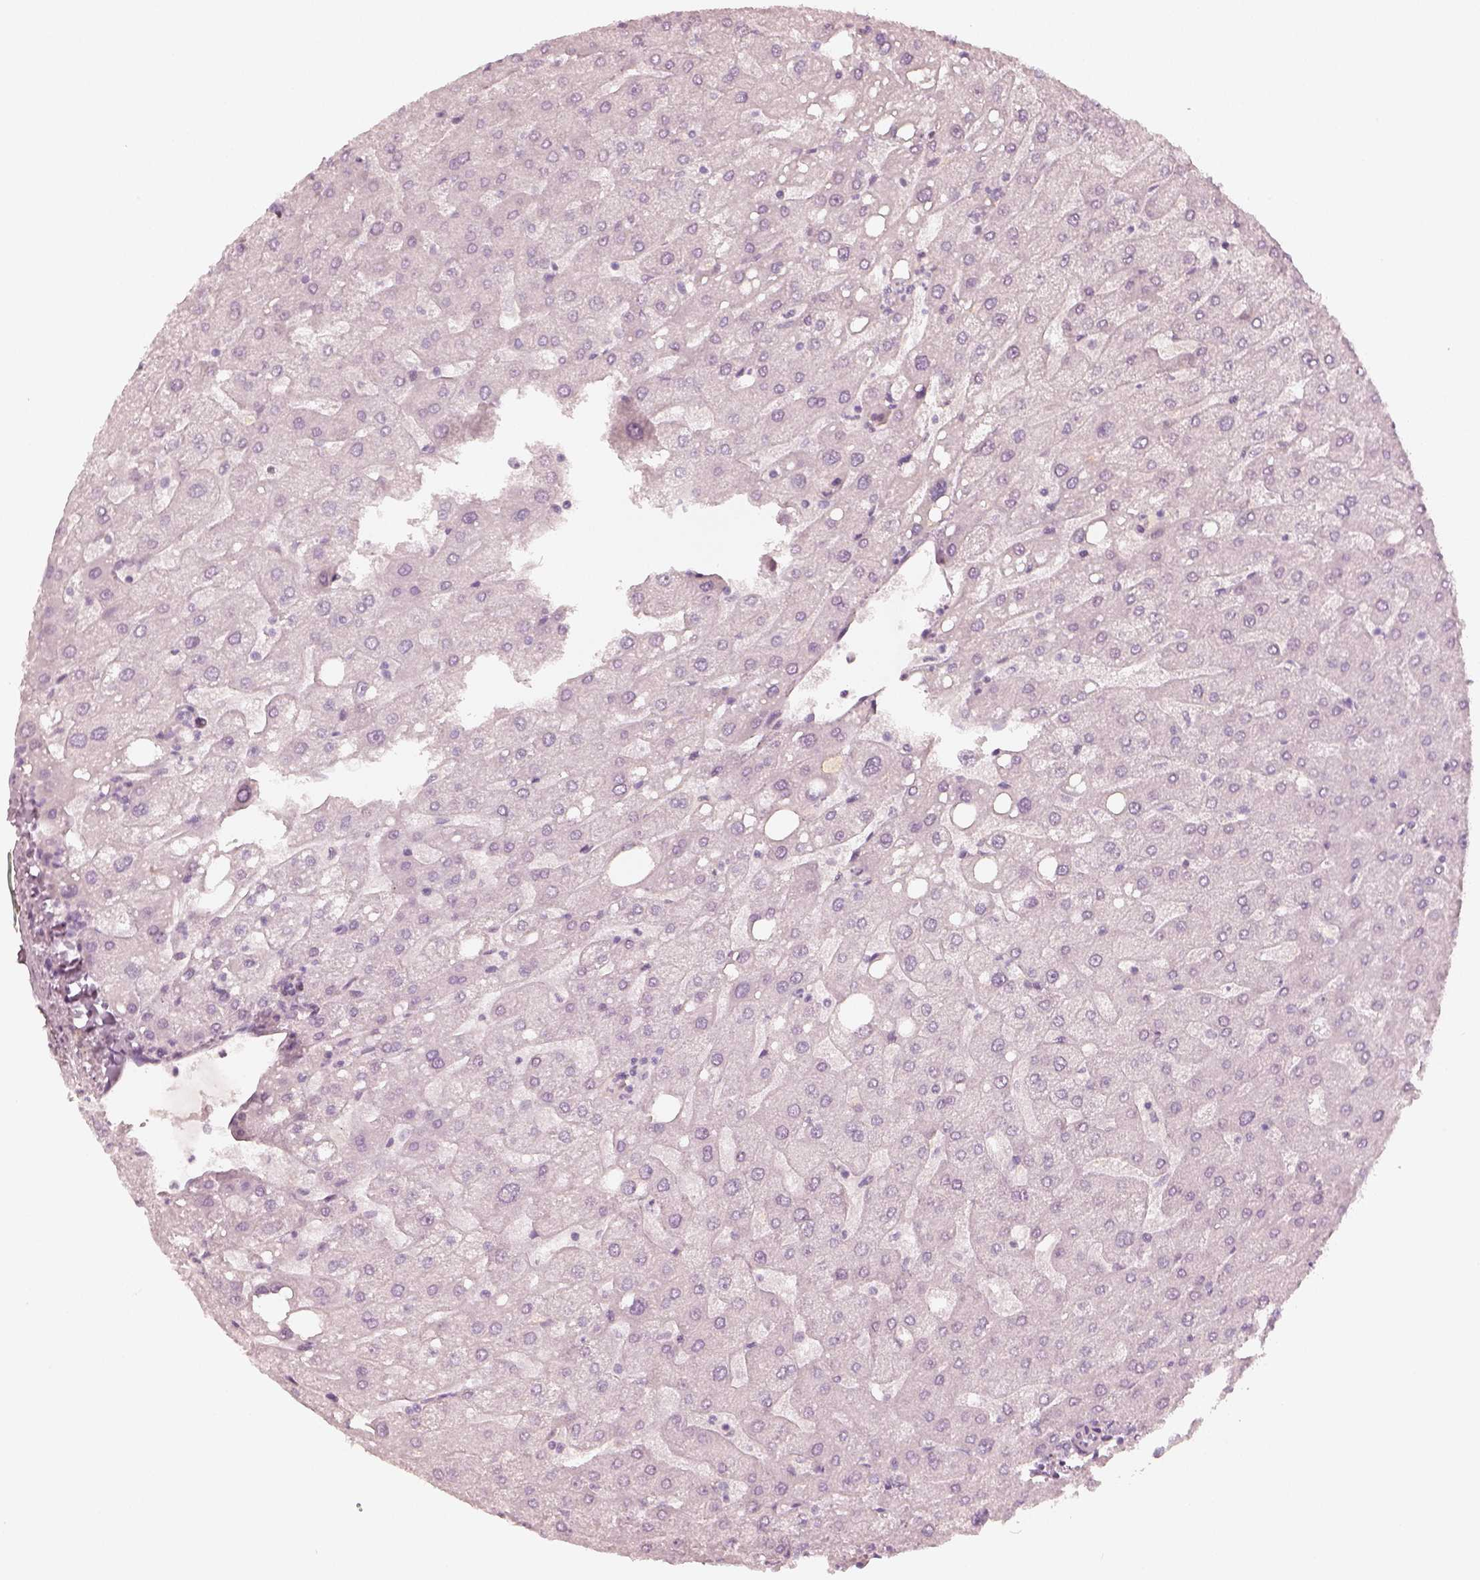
{"staining": {"intensity": "negative", "quantity": "none", "location": "none"}, "tissue": "liver", "cell_type": "Cholangiocytes", "image_type": "normal", "snomed": [{"axis": "morphology", "description": "Normal tissue, NOS"}, {"axis": "topography", "description": "Liver"}], "caption": "The micrograph demonstrates no staining of cholangiocytes in normal liver. Nuclei are stained in blue.", "gene": "KRT82", "patient": {"sex": "male", "age": 67}}